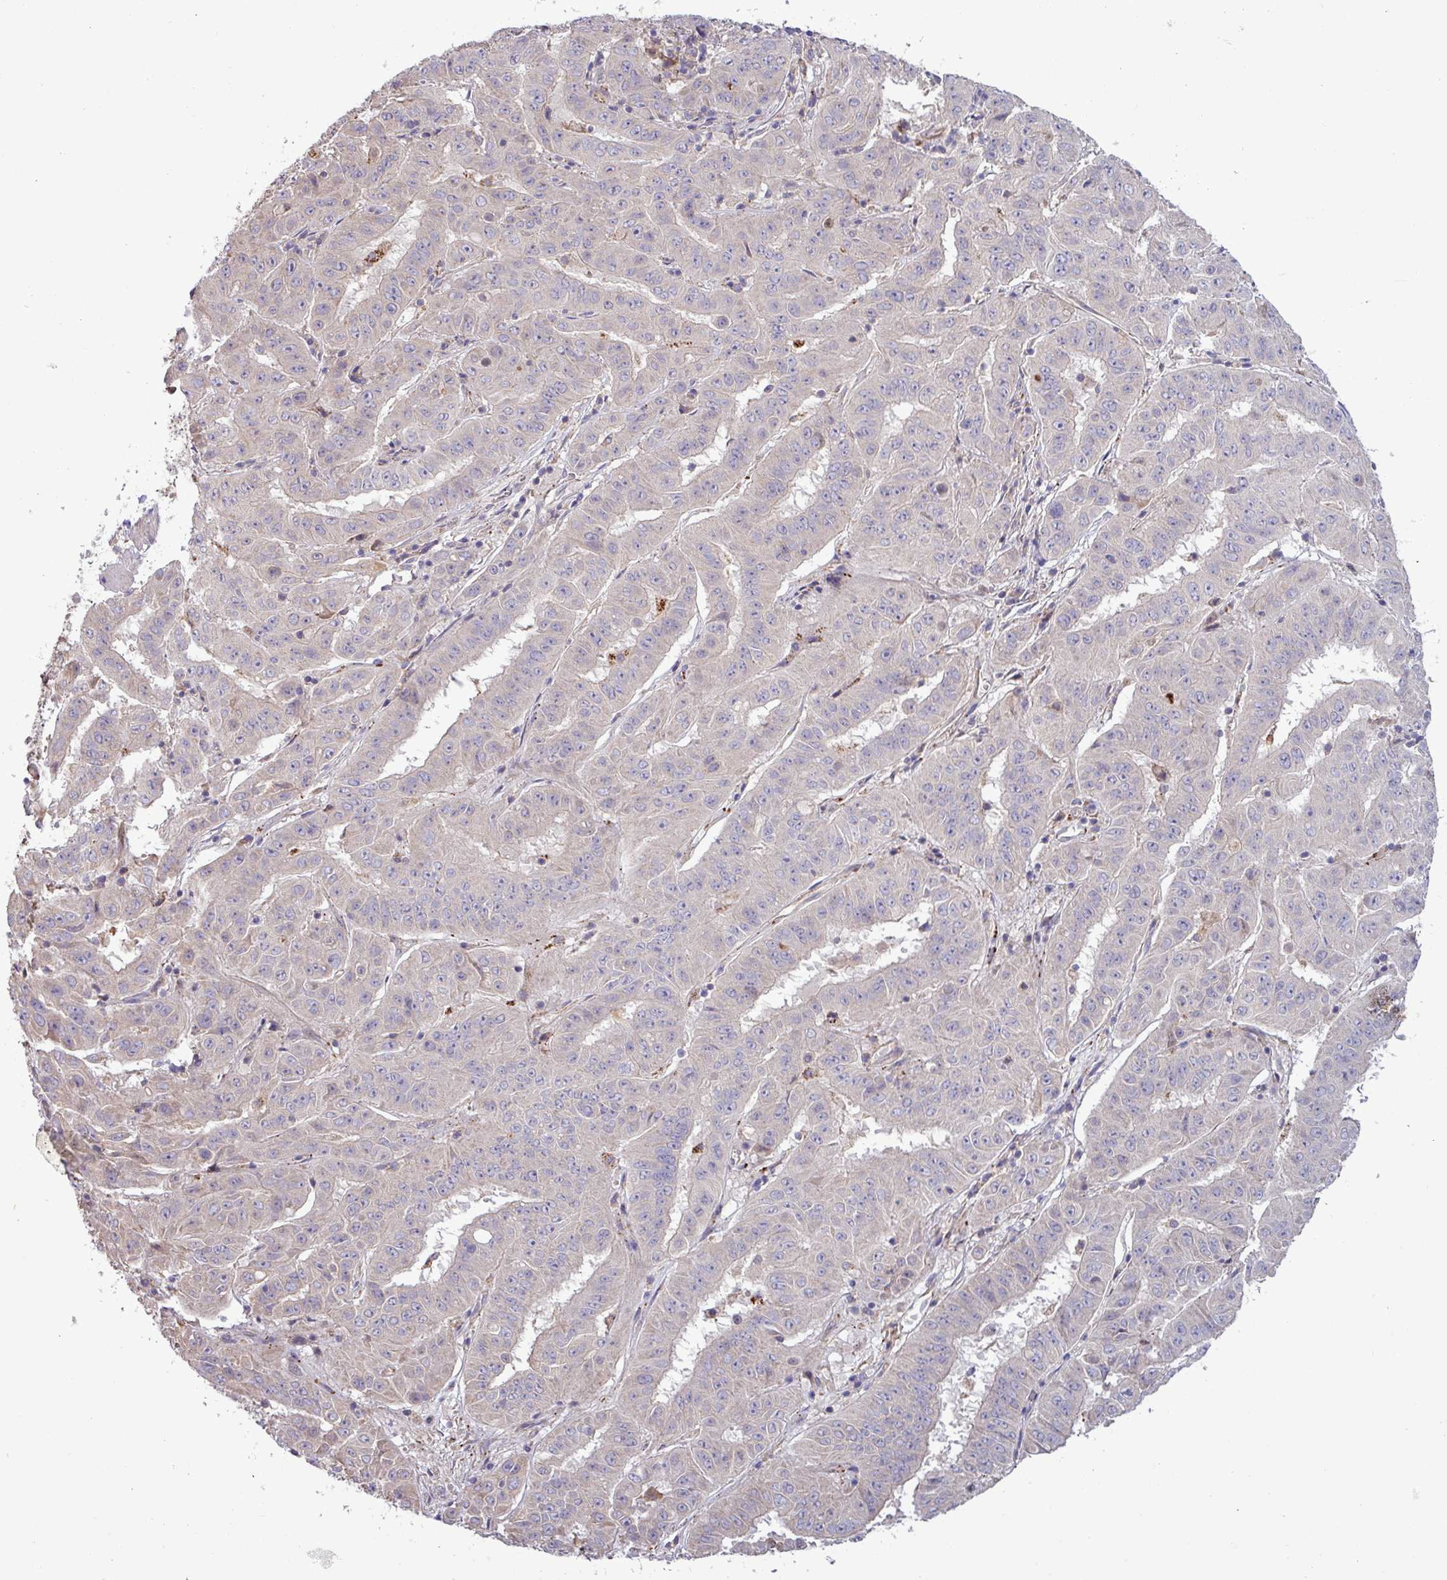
{"staining": {"intensity": "negative", "quantity": "none", "location": "none"}, "tissue": "pancreatic cancer", "cell_type": "Tumor cells", "image_type": "cancer", "snomed": [{"axis": "morphology", "description": "Adenocarcinoma, NOS"}, {"axis": "topography", "description": "Pancreas"}], "caption": "Tumor cells show no significant protein expression in pancreatic cancer (adenocarcinoma).", "gene": "PLIN2", "patient": {"sex": "male", "age": 63}}